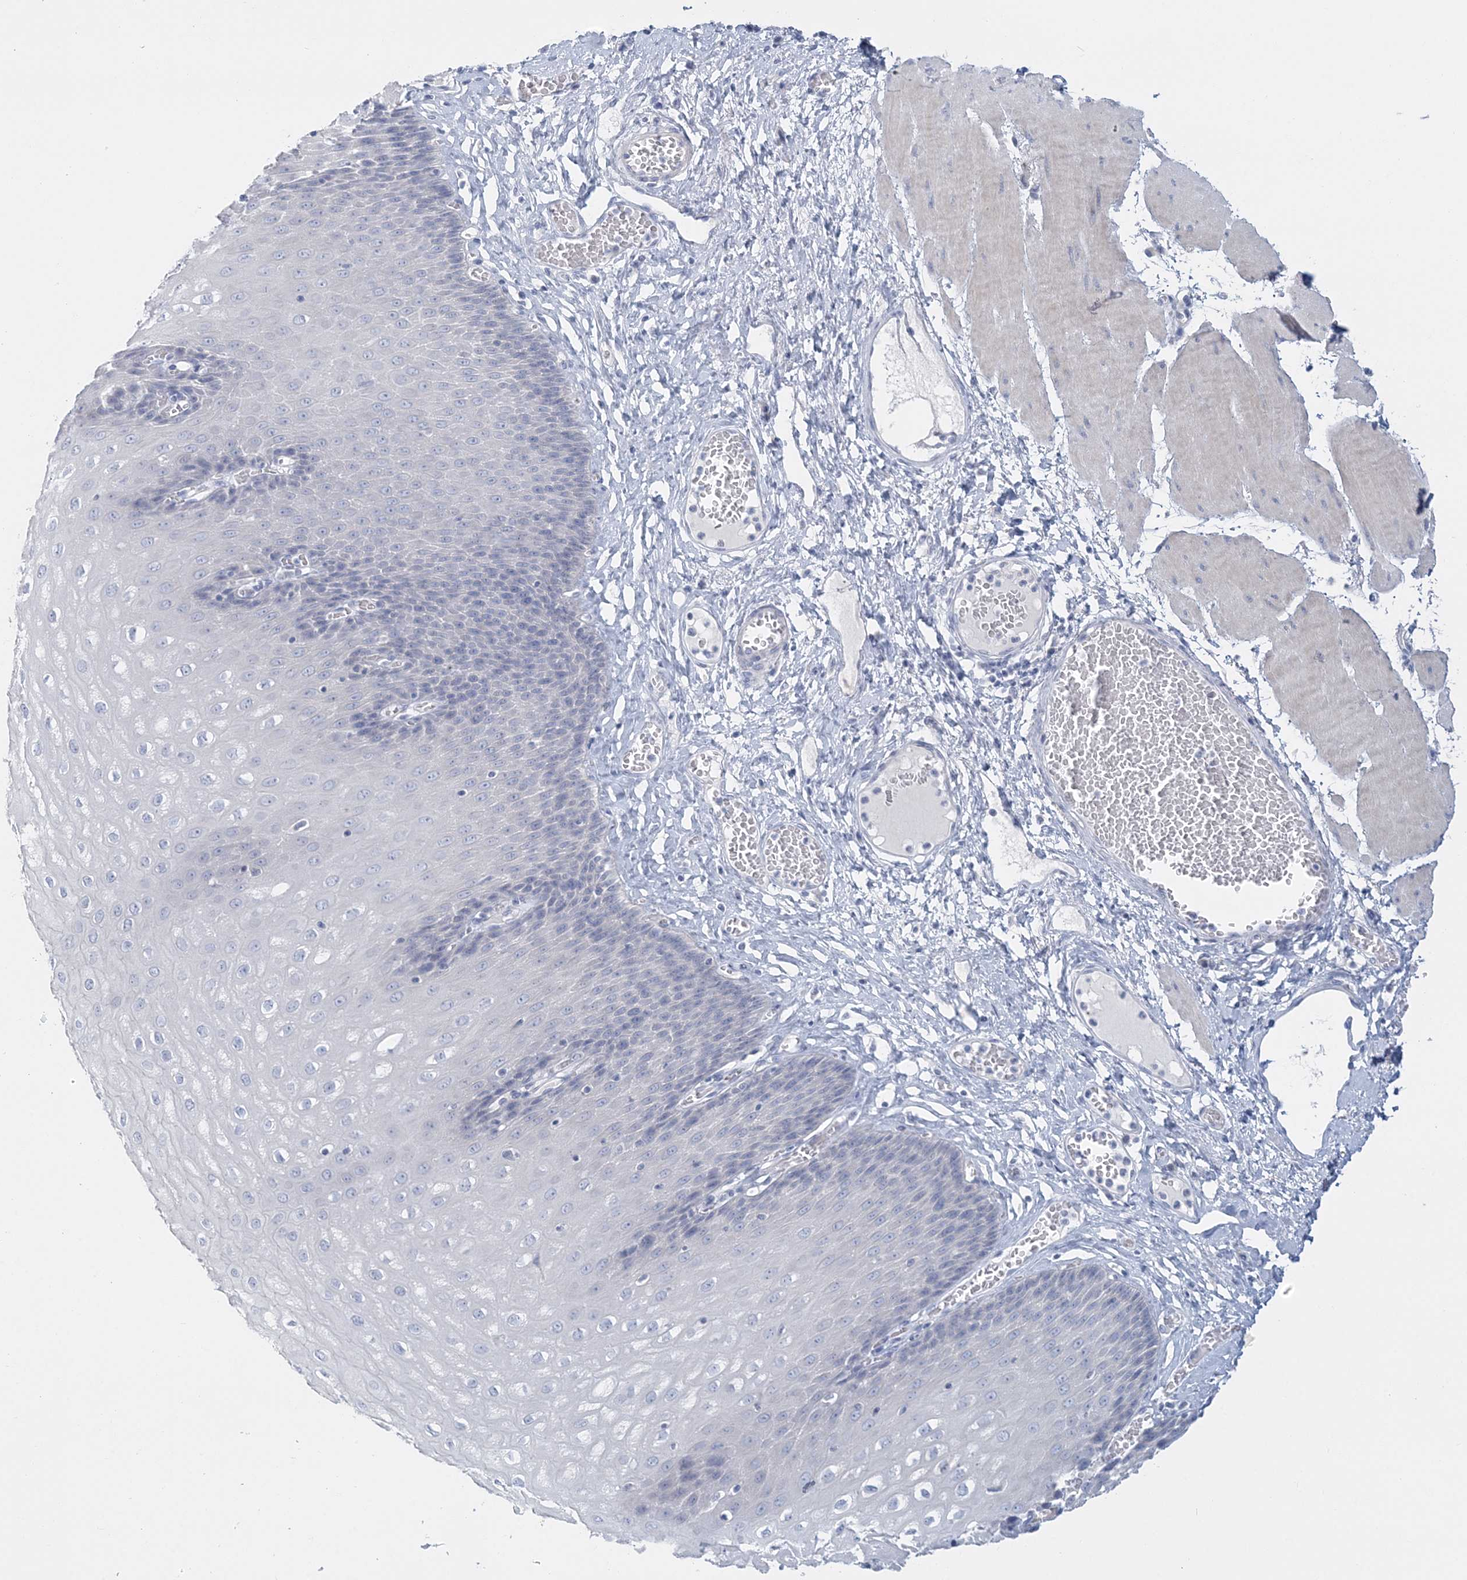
{"staining": {"intensity": "negative", "quantity": "none", "location": "none"}, "tissue": "esophagus", "cell_type": "Squamous epithelial cells", "image_type": "normal", "snomed": [{"axis": "morphology", "description": "Normal tissue, NOS"}, {"axis": "topography", "description": "Esophagus"}], "caption": "Unremarkable esophagus was stained to show a protein in brown. There is no significant expression in squamous epithelial cells. (DAB immunohistochemistry, high magnification).", "gene": "ENSG00000288637", "patient": {"sex": "male", "age": 60}}